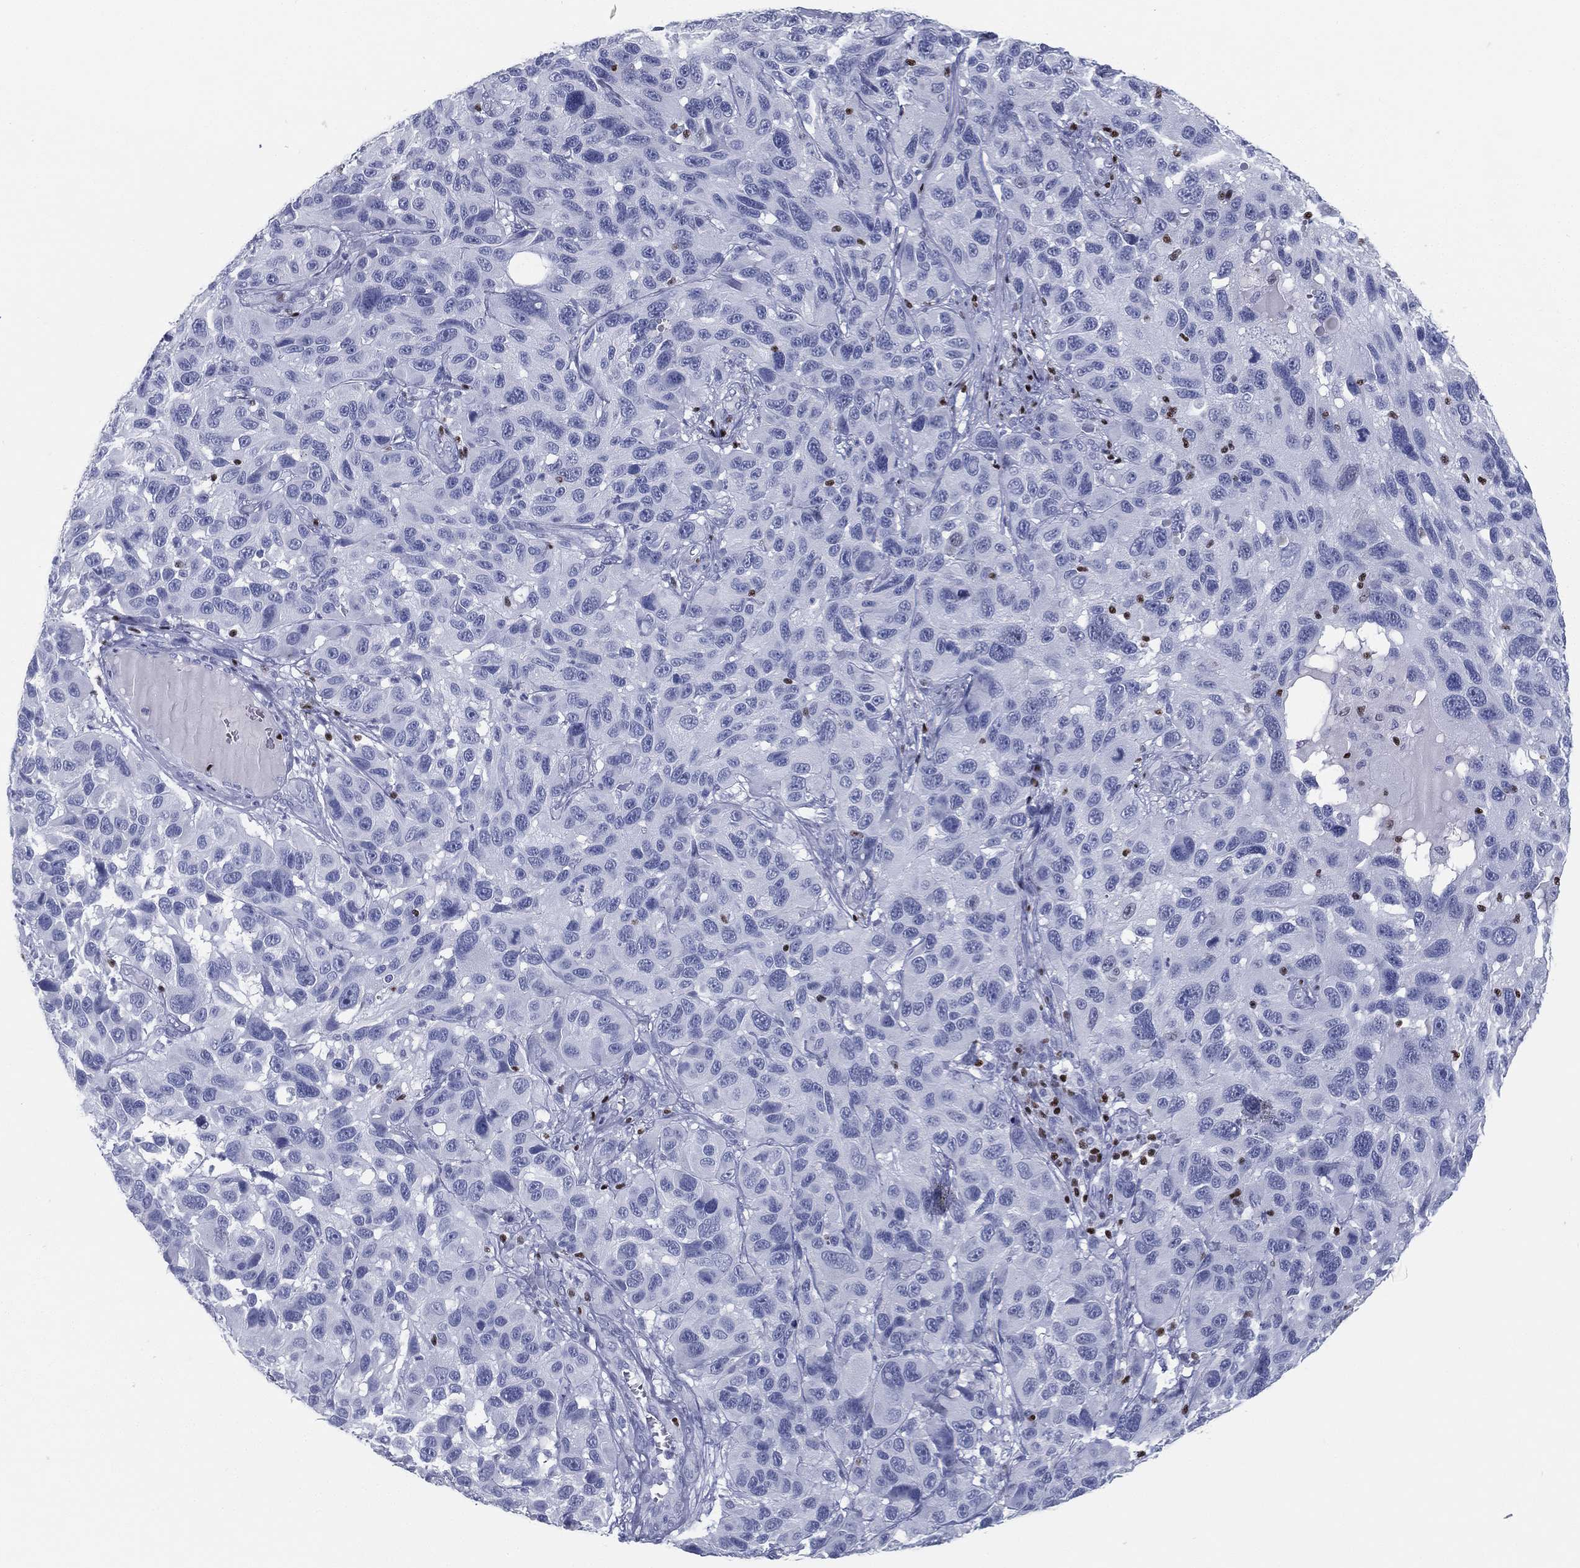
{"staining": {"intensity": "negative", "quantity": "none", "location": "none"}, "tissue": "melanoma", "cell_type": "Tumor cells", "image_type": "cancer", "snomed": [{"axis": "morphology", "description": "Malignant melanoma, NOS"}, {"axis": "topography", "description": "Skin"}], "caption": "This is an immunohistochemistry (IHC) histopathology image of human melanoma. There is no positivity in tumor cells.", "gene": "PYHIN1", "patient": {"sex": "male", "age": 53}}